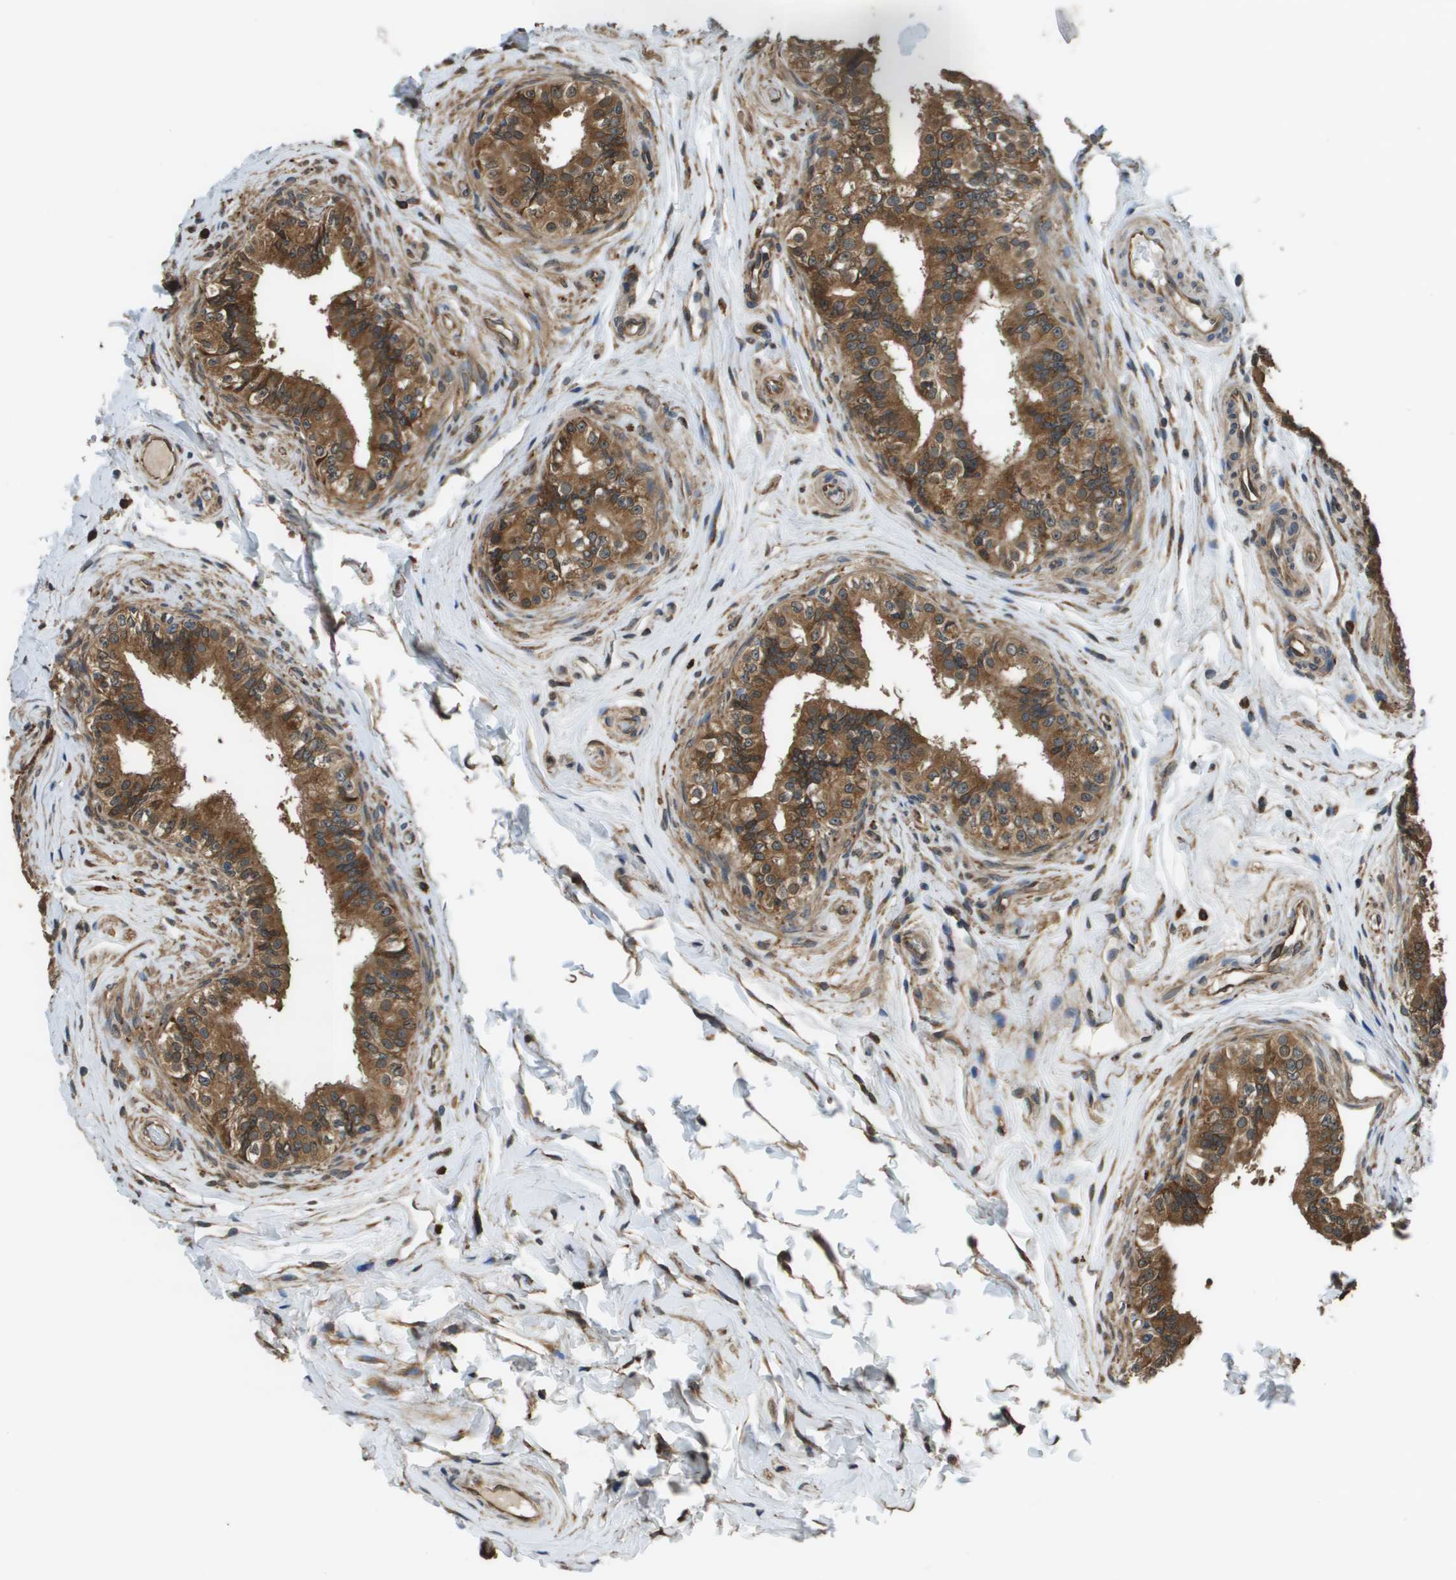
{"staining": {"intensity": "moderate", "quantity": ">75%", "location": "cytoplasmic/membranous"}, "tissue": "epididymis", "cell_type": "Glandular cells", "image_type": "normal", "snomed": [{"axis": "morphology", "description": "Normal tissue, NOS"}, {"axis": "topography", "description": "Testis"}, {"axis": "topography", "description": "Epididymis"}], "caption": "High-power microscopy captured an immunohistochemistry micrograph of normal epididymis, revealing moderate cytoplasmic/membranous staining in about >75% of glandular cells.", "gene": "SEC62", "patient": {"sex": "male", "age": 36}}